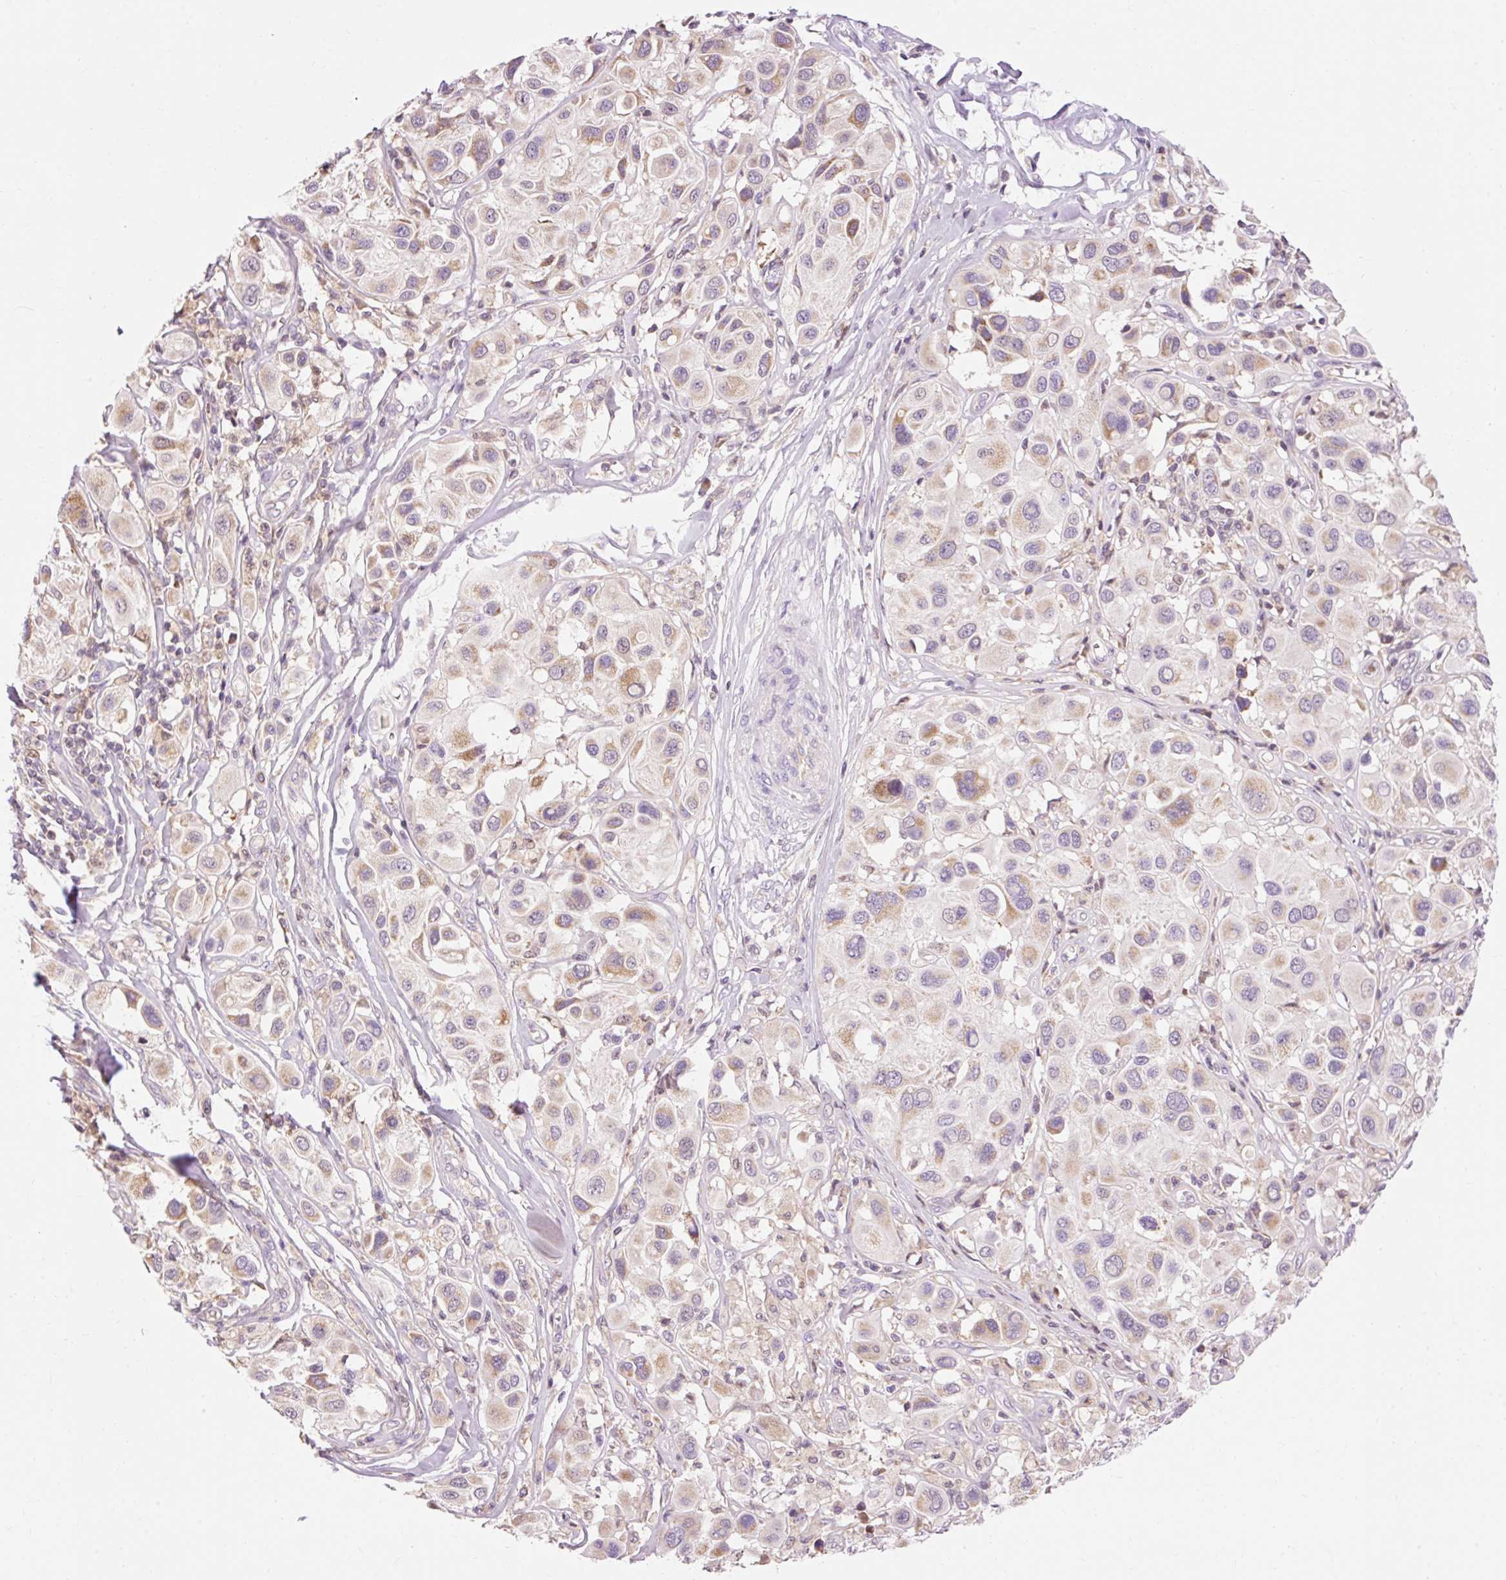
{"staining": {"intensity": "moderate", "quantity": "<25%", "location": "cytoplasmic/membranous"}, "tissue": "melanoma", "cell_type": "Tumor cells", "image_type": "cancer", "snomed": [{"axis": "morphology", "description": "Malignant melanoma, Metastatic site"}, {"axis": "topography", "description": "Skin"}], "caption": "Tumor cells reveal low levels of moderate cytoplasmic/membranous staining in approximately <25% of cells in malignant melanoma (metastatic site).", "gene": "IMMT", "patient": {"sex": "male", "age": 41}}